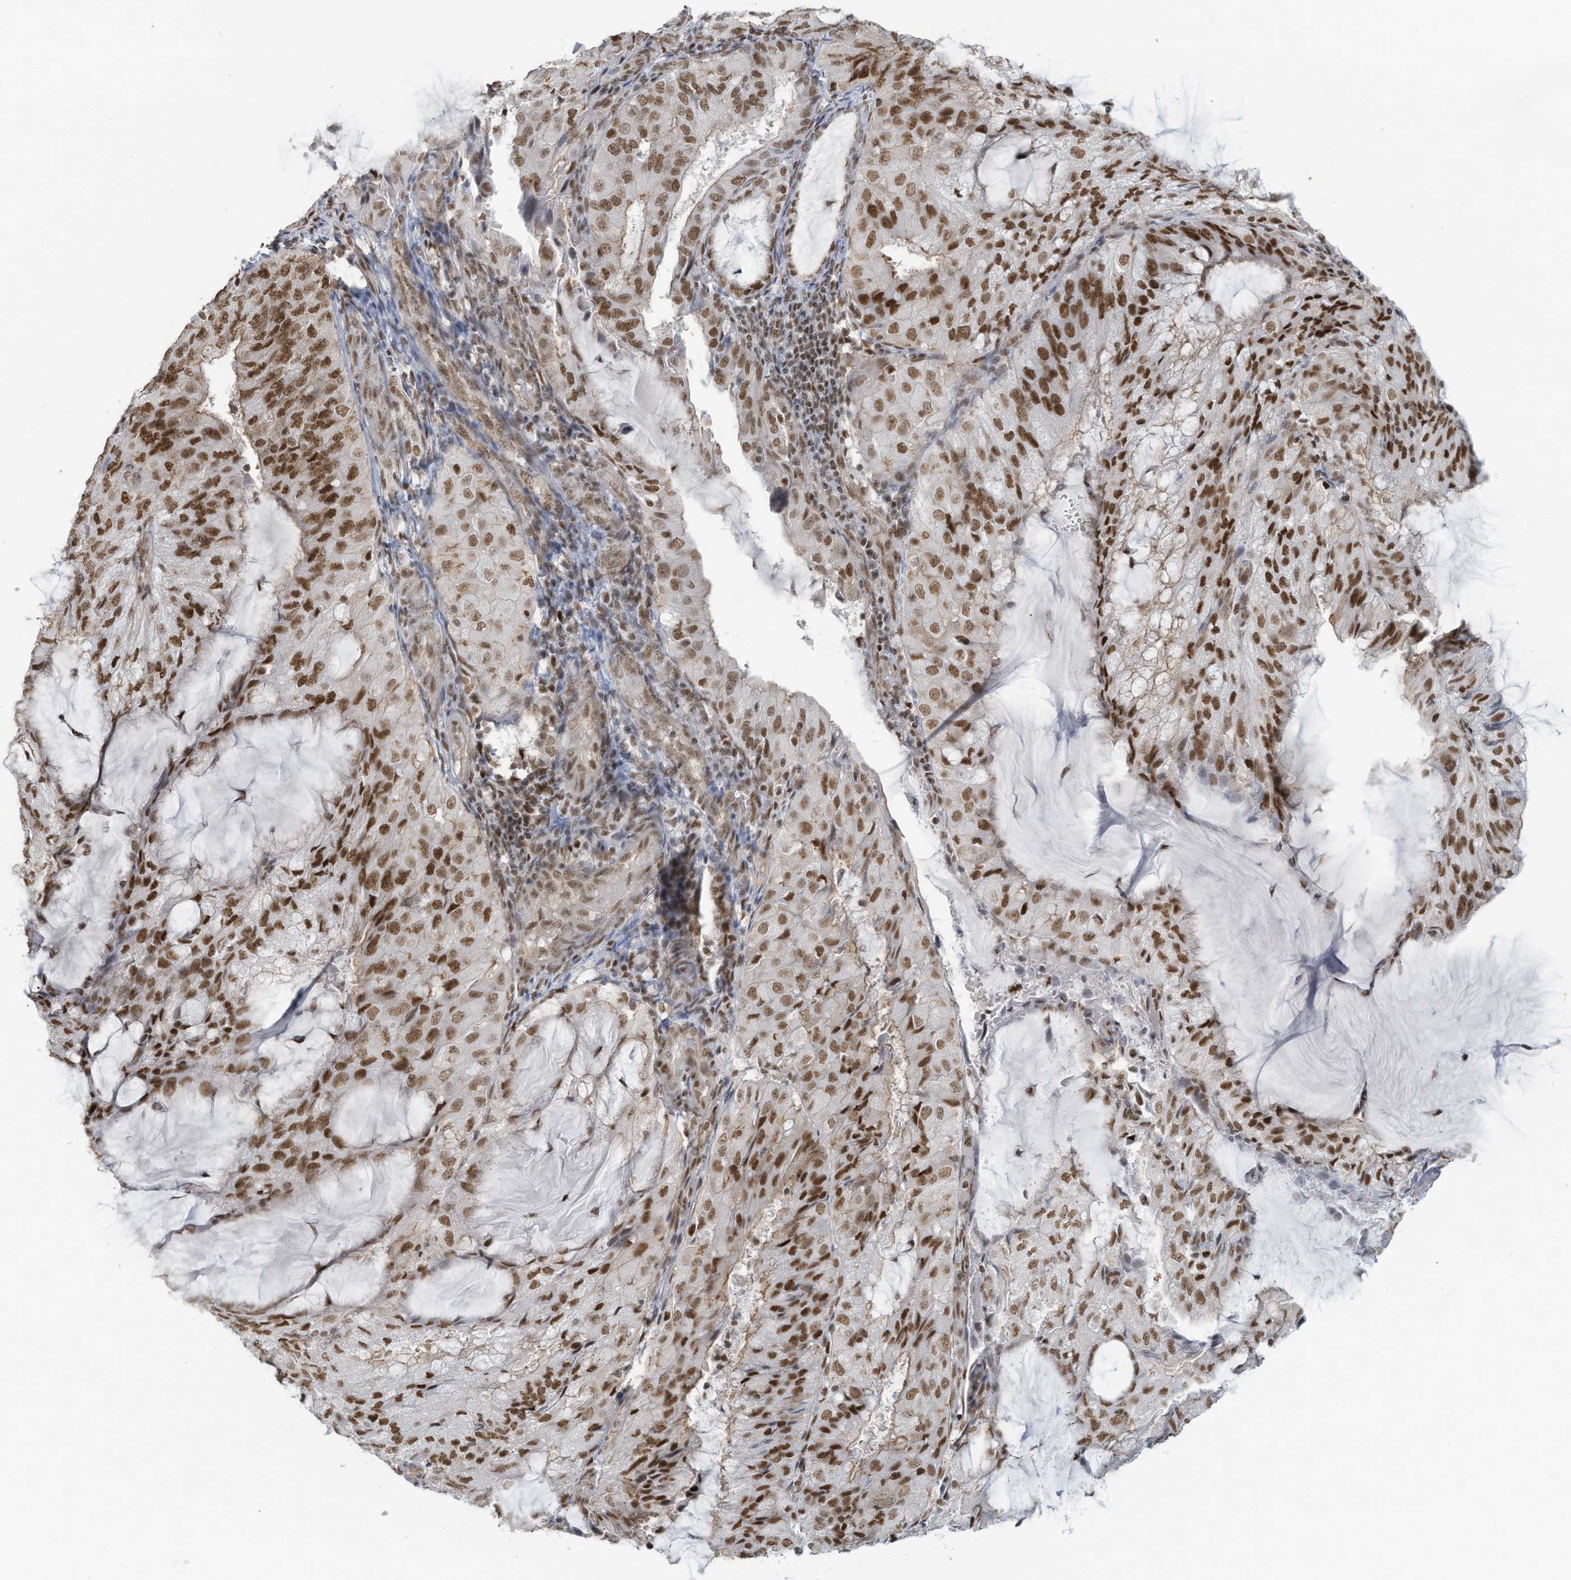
{"staining": {"intensity": "strong", "quantity": ">75%", "location": "nuclear"}, "tissue": "endometrial cancer", "cell_type": "Tumor cells", "image_type": "cancer", "snomed": [{"axis": "morphology", "description": "Adenocarcinoma, NOS"}, {"axis": "topography", "description": "Endometrium"}], "caption": "Endometrial cancer (adenocarcinoma) stained with DAB IHC reveals high levels of strong nuclear positivity in about >75% of tumor cells.", "gene": "DBR1", "patient": {"sex": "female", "age": 81}}